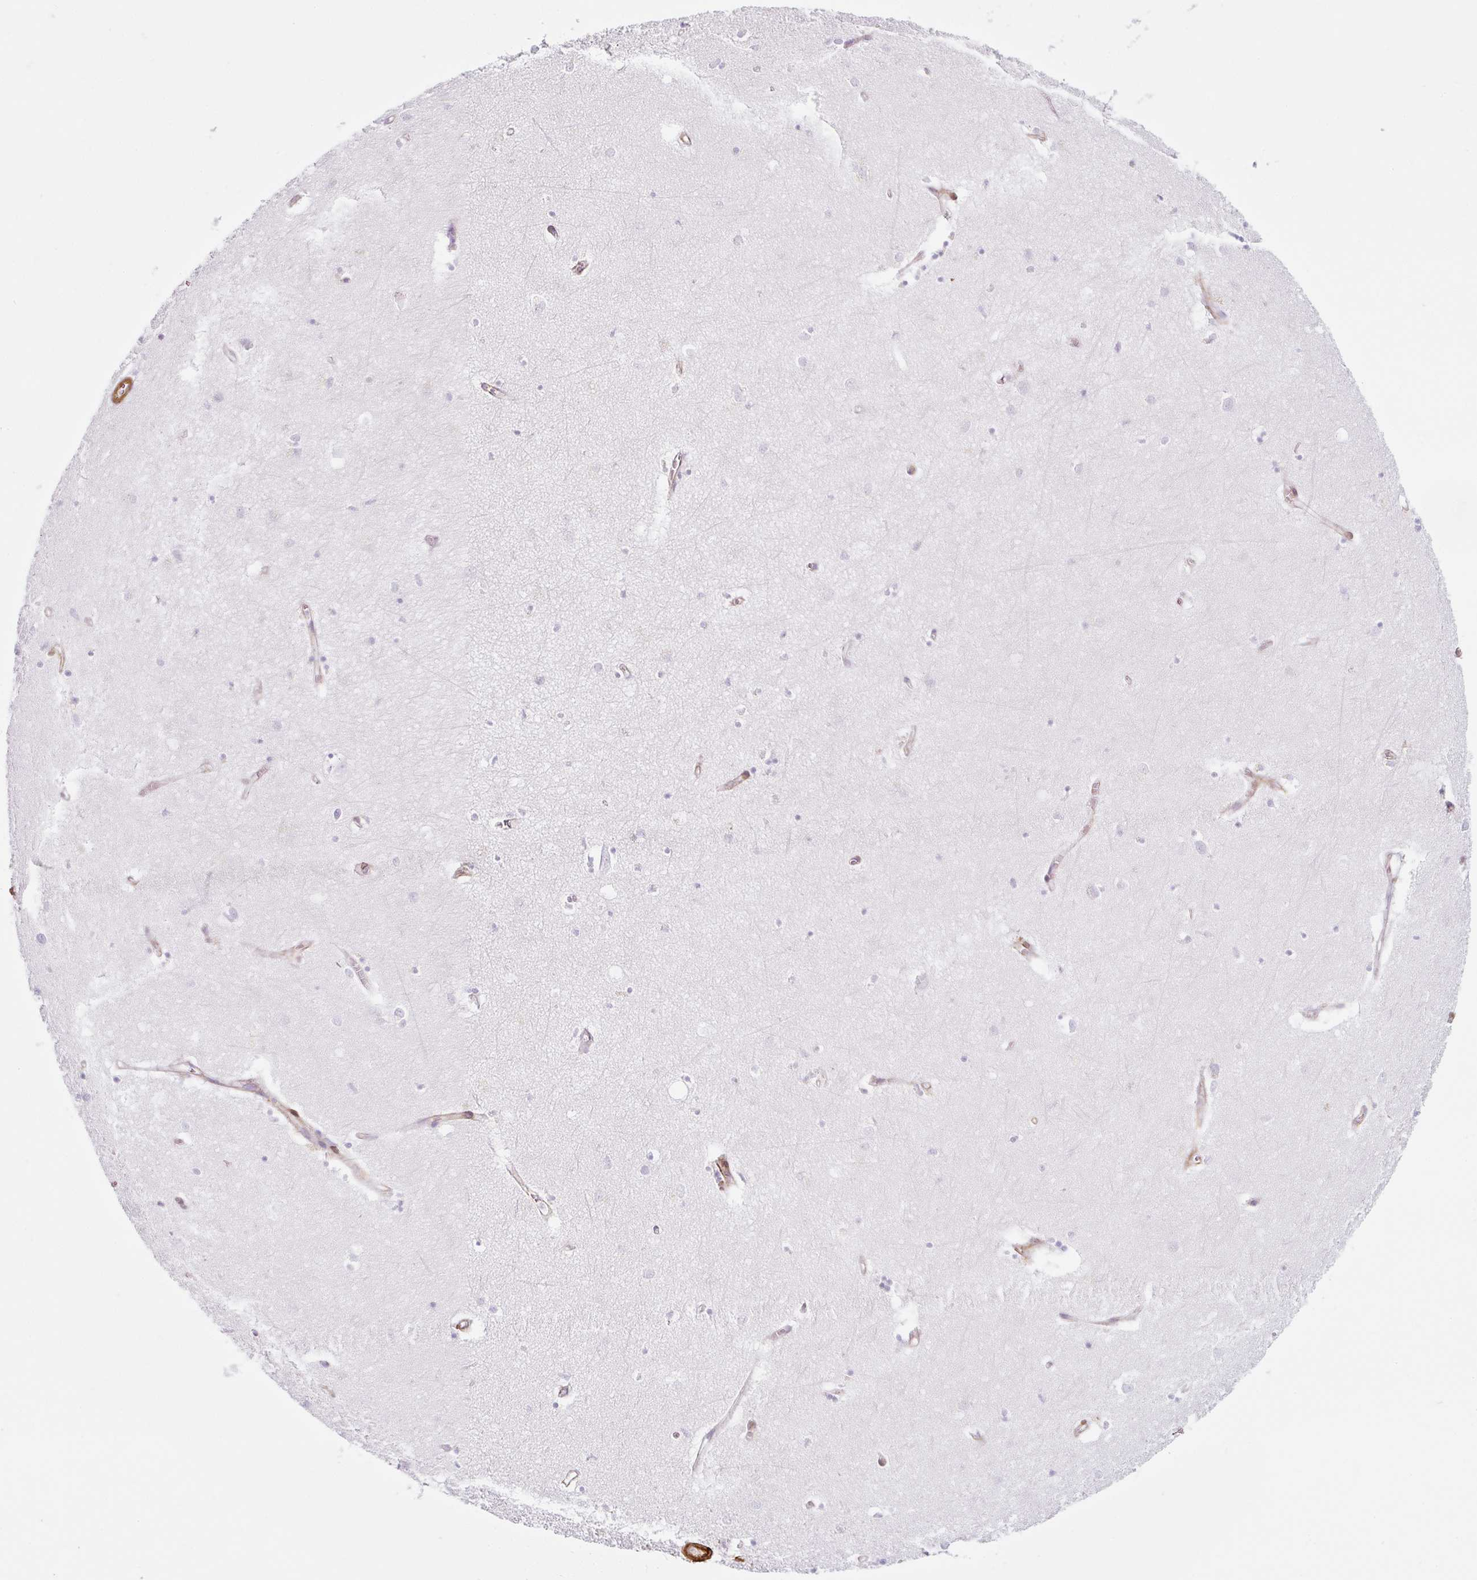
{"staining": {"intensity": "negative", "quantity": "none", "location": "none"}, "tissue": "hippocampus", "cell_type": "Glial cells", "image_type": "normal", "snomed": [{"axis": "morphology", "description": "Normal tissue, NOS"}, {"axis": "topography", "description": "Hippocampus"}], "caption": "Immunohistochemistry histopathology image of normal hippocampus: hippocampus stained with DAB (3,3'-diaminobenzidine) shows no significant protein expression in glial cells. The staining was performed using DAB (3,3'-diaminobenzidine) to visualize the protein expression in brown, while the nuclei were stained in blue with hematoxylin (Magnification: 20x).", "gene": "CAVIN3", "patient": {"sex": "female", "age": 64}}